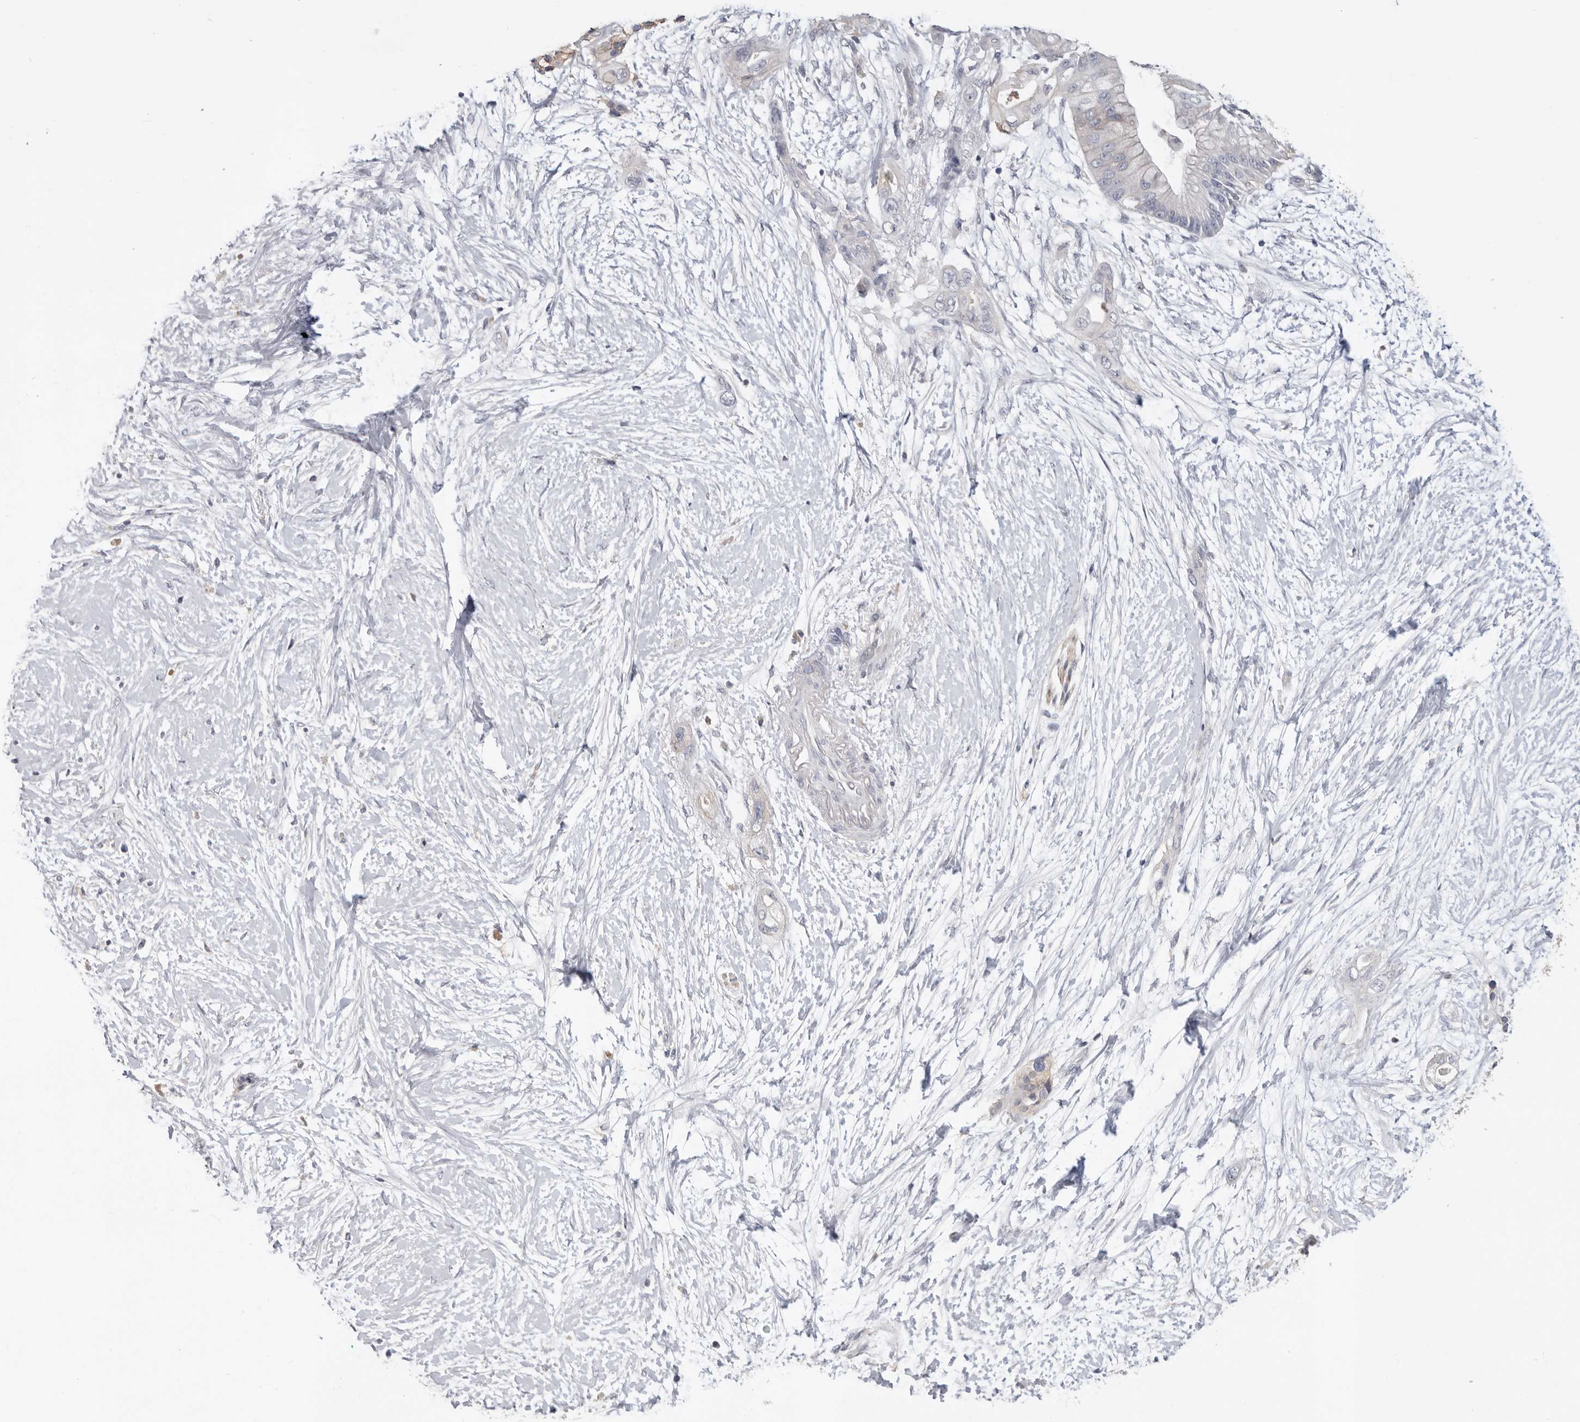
{"staining": {"intensity": "negative", "quantity": "none", "location": "none"}, "tissue": "pancreatic cancer", "cell_type": "Tumor cells", "image_type": "cancer", "snomed": [{"axis": "morphology", "description": "Adenocarcinoma, NOS"}, {"axis": "topography", "description": "Pancreas"}], "caption": "The immunohistochemistry image has no significant expression in tumor cells of adenocarcinoma (pancreatic) tissue. (Brightfield microscopy of DAB (3,3'-diaminobenzidine) immunohistochemistry at high magnification).", "gene": "WDTC1", "patient": {"sex": "male", "age": 53}}